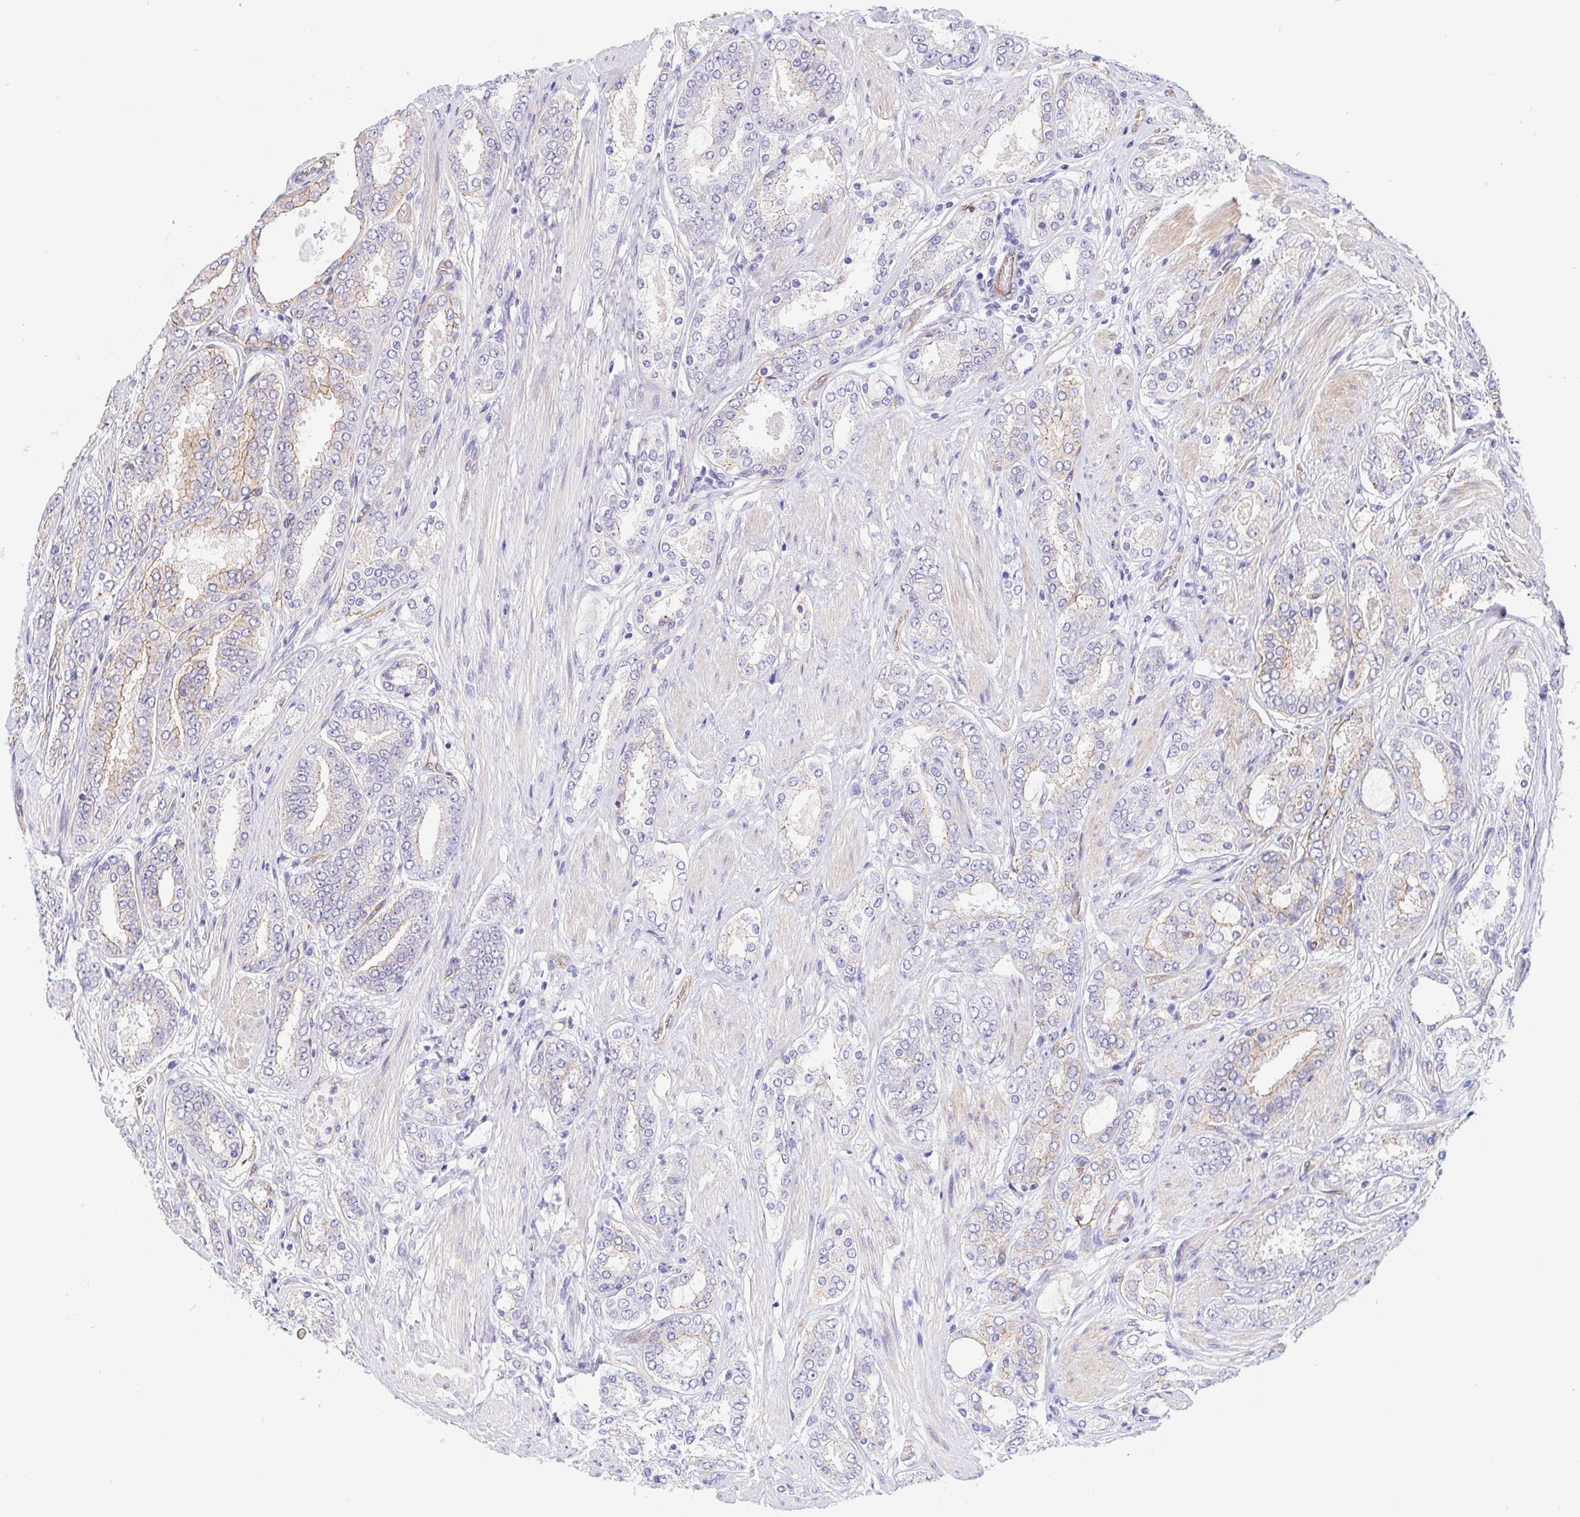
{"staining": {"intensity": "weak", "quantity": "<25%", "location": "cytoplasmic/membranous"}, "tissue": "prostate cancer", "cell_type": "Tumor cells", "image_type": "cancer", "snomed": [{"axis": "morphology", "description": "Adenocarcinoma, High grade"}, {"axis": "topography", "description": "Prostate"}], "caption": "Protein analysis of prostate cancer exhibits no significant positivity in tumor cells. (Stains: DAB IHC with hematoxylin counter stain, Microscopy: brightfield microscopy at high magnification).", "gene": "LIMCH1", "patient": {"sex": "male", "age": 63}}